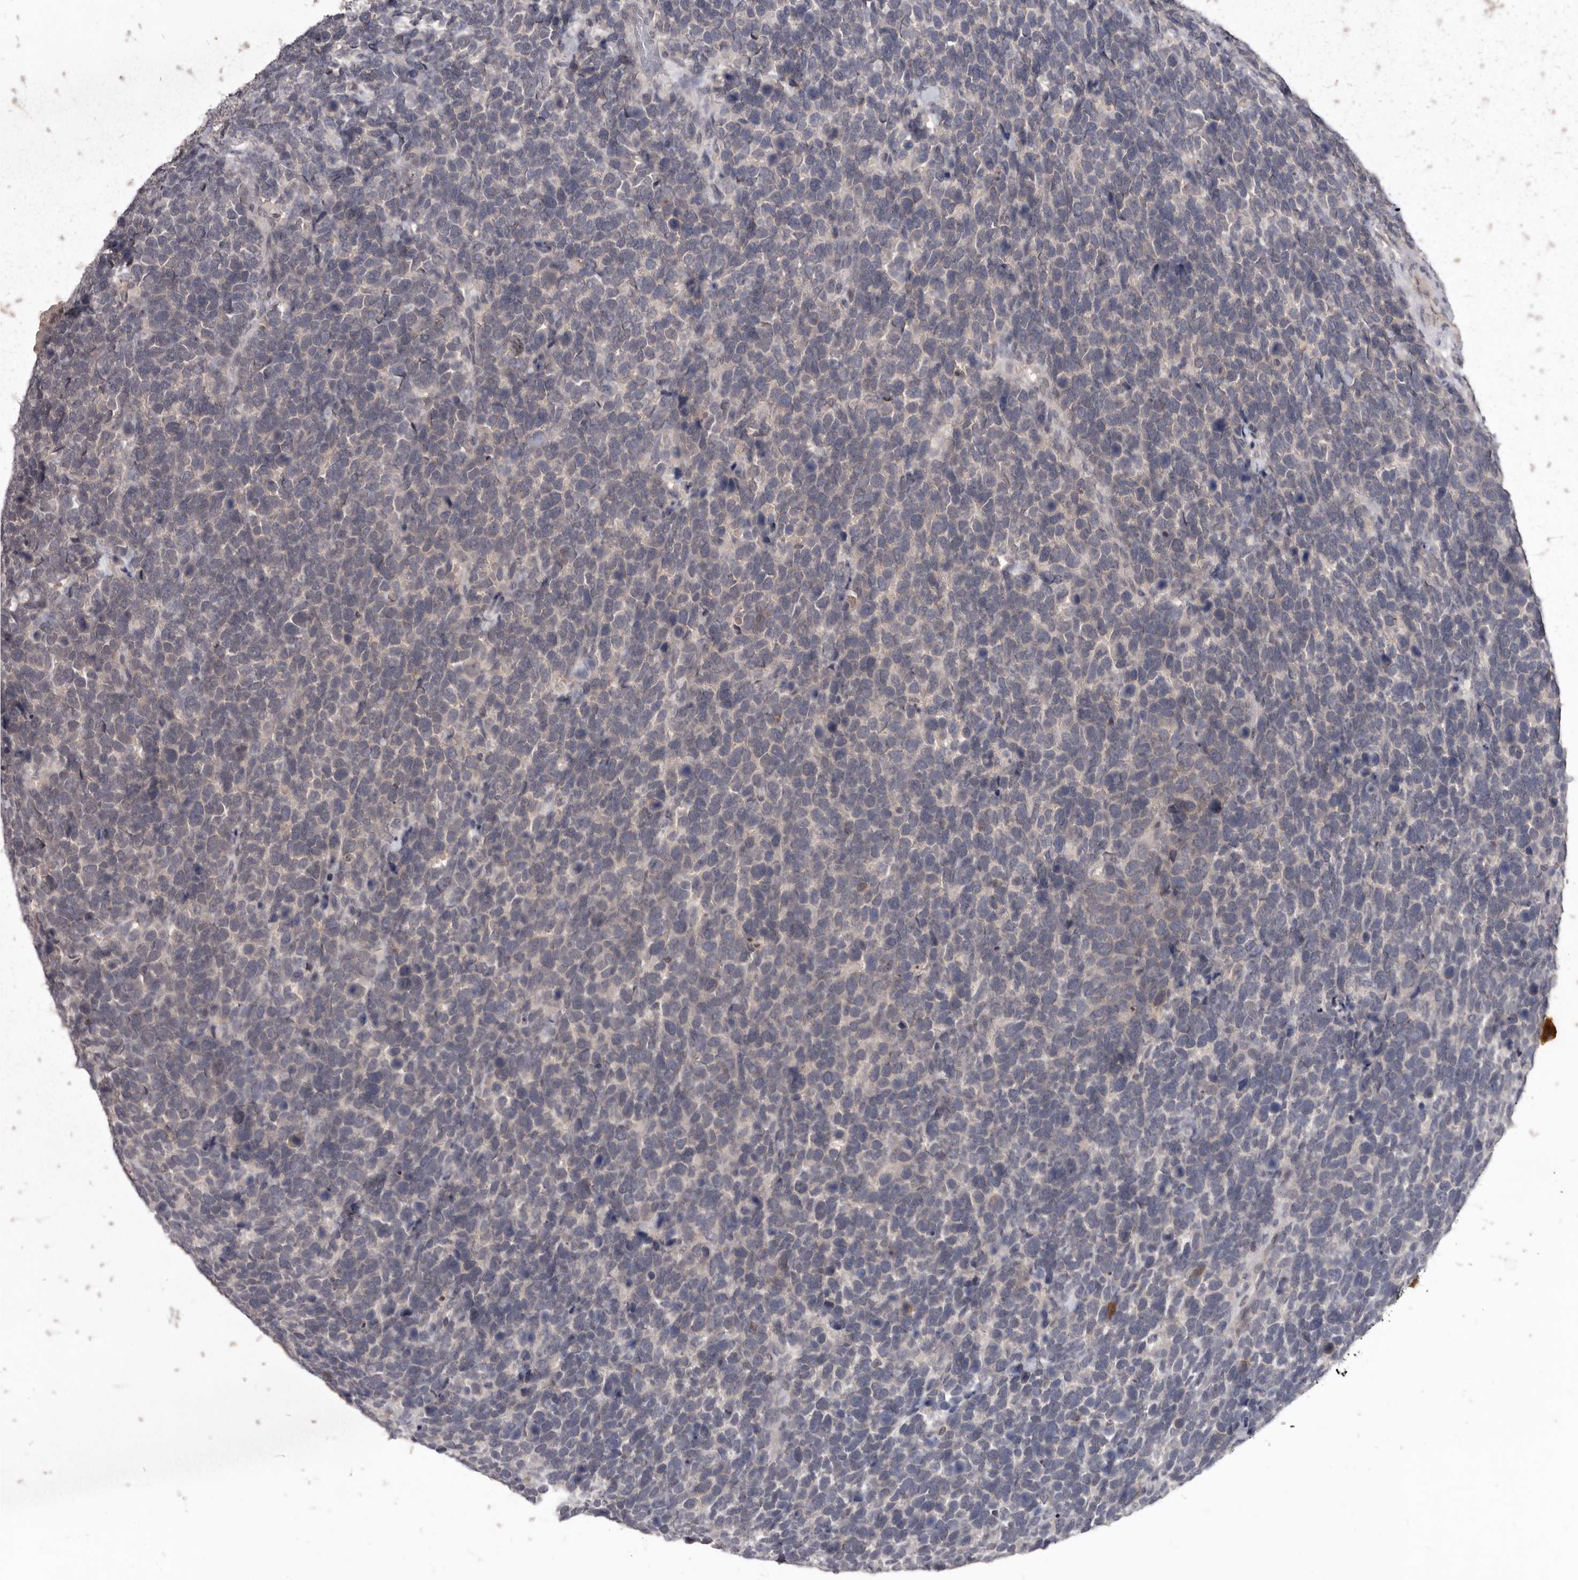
{"staining": {"intensity": "negative", "quantity": "none", "location": "none"}, "tissue": "urothelial cancer", "cell_type": "Tumor cells", "image_type": "cancer", "snomed": [{"axis": "morphology", "description": "Urothelial carcinoma, High grade"}, {"axis": "topography", "description": "Urinary bladder"}], "caption": "Image shows no significant protein expression in tumor cells of high-grade urothelial carcinoma.", "gene": "SULT1E1", "patient": {"sex": "female", "age": 80}}